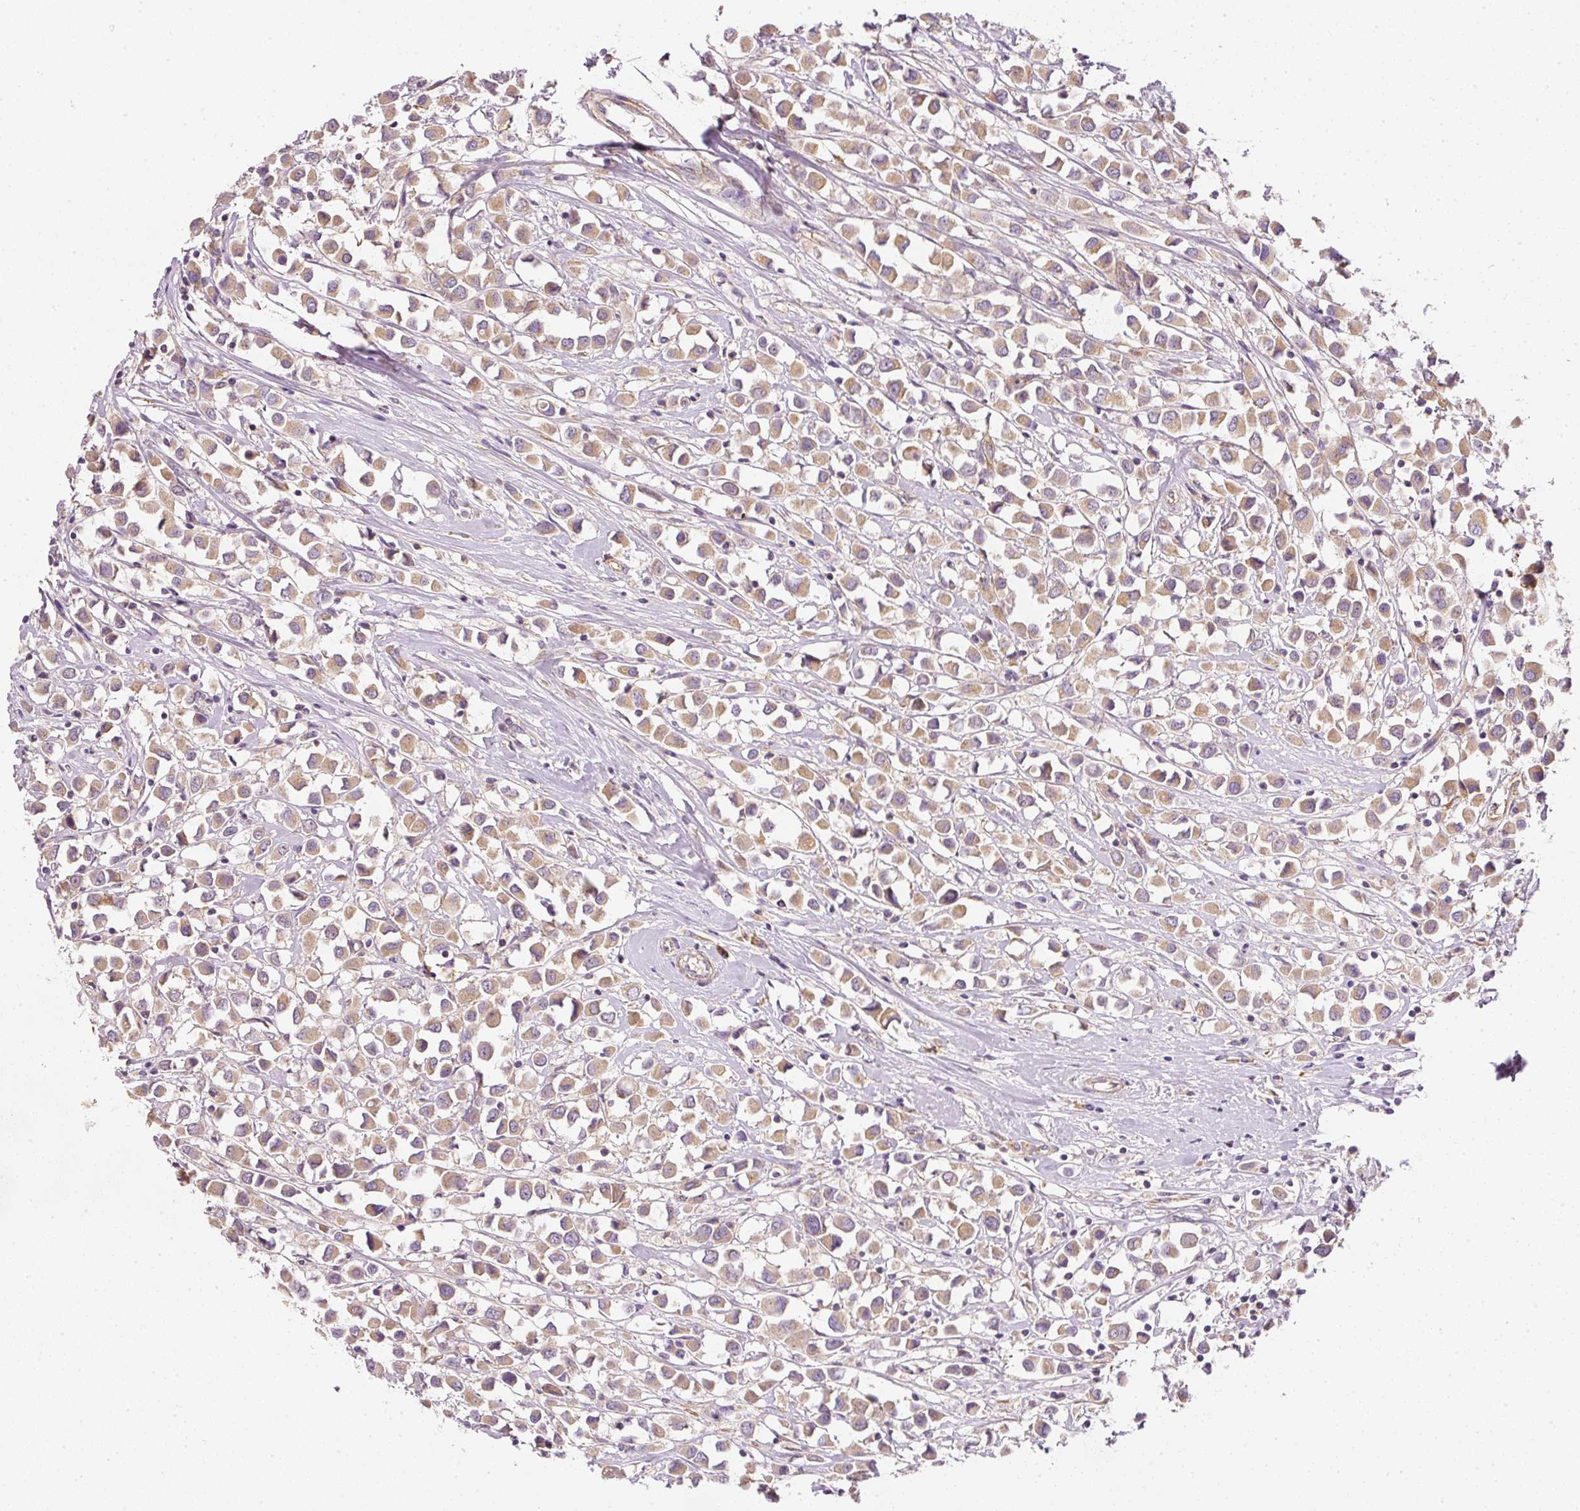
{"staining": {"intensity": "weak", "quantity": ">75%", "location": "cytoplasmic/membranous"}, "tissue": "breast cancer", "cell_type": "Tumor cells", "image_type": "cancer", "snomed": [{"axis": "morphology", "description": "Duct carcinoma"}, {"axis": "topography", "description": "Breast"}], "caption": "Tumor cells show low levels of weak cytoplasmic/membranous staining in about >75% of cells in human breast invasive ductal carcinoma. Ihc stains the protein of interest in brown and the nuclei are stained blue.", "gene": "RNF167", "patient": {"sex": "female", "age": 61}}